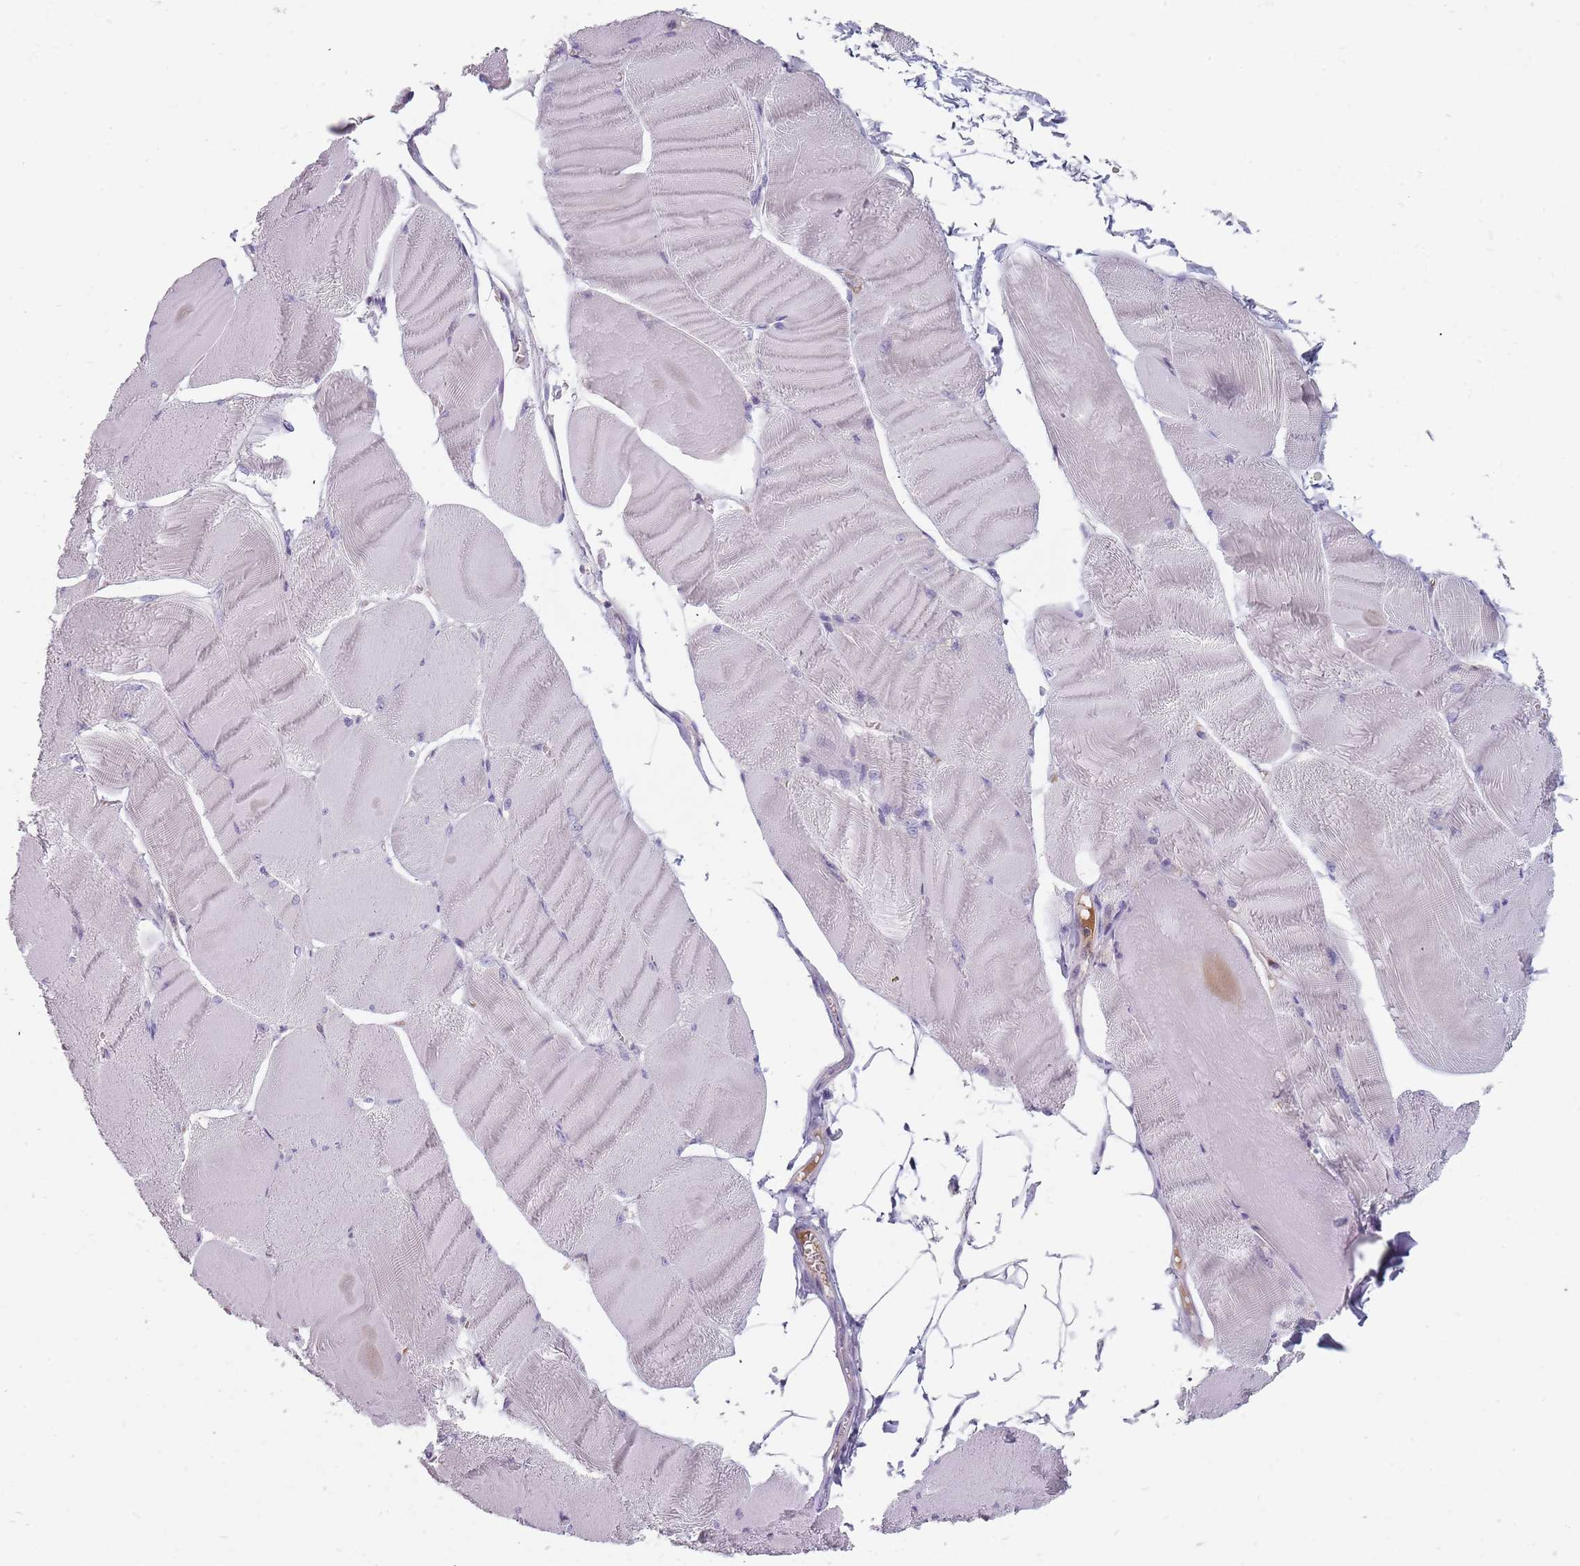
{"staining": {"intensity": "negative", "quantity": "none", "location": "none"}, "tissue": "skeletal muscle", "cell_type": "Myocytes", "image_type": "normal", "snomed": [{"axis": "morphology", "description": "Normal tissue, NOS"}, {"axis": "morphology", "description": "Basal cell carcinoma"}, {"axis": "topography", "description": "Skeletal muscle"}], "caption": "This is a micrograph of immunohistochemistry staining of unremarkable skeletal muscle, which shows no staining in myocytes.", "gene": "CMTR2", "patient": {"sex": "female", "age": 64}}